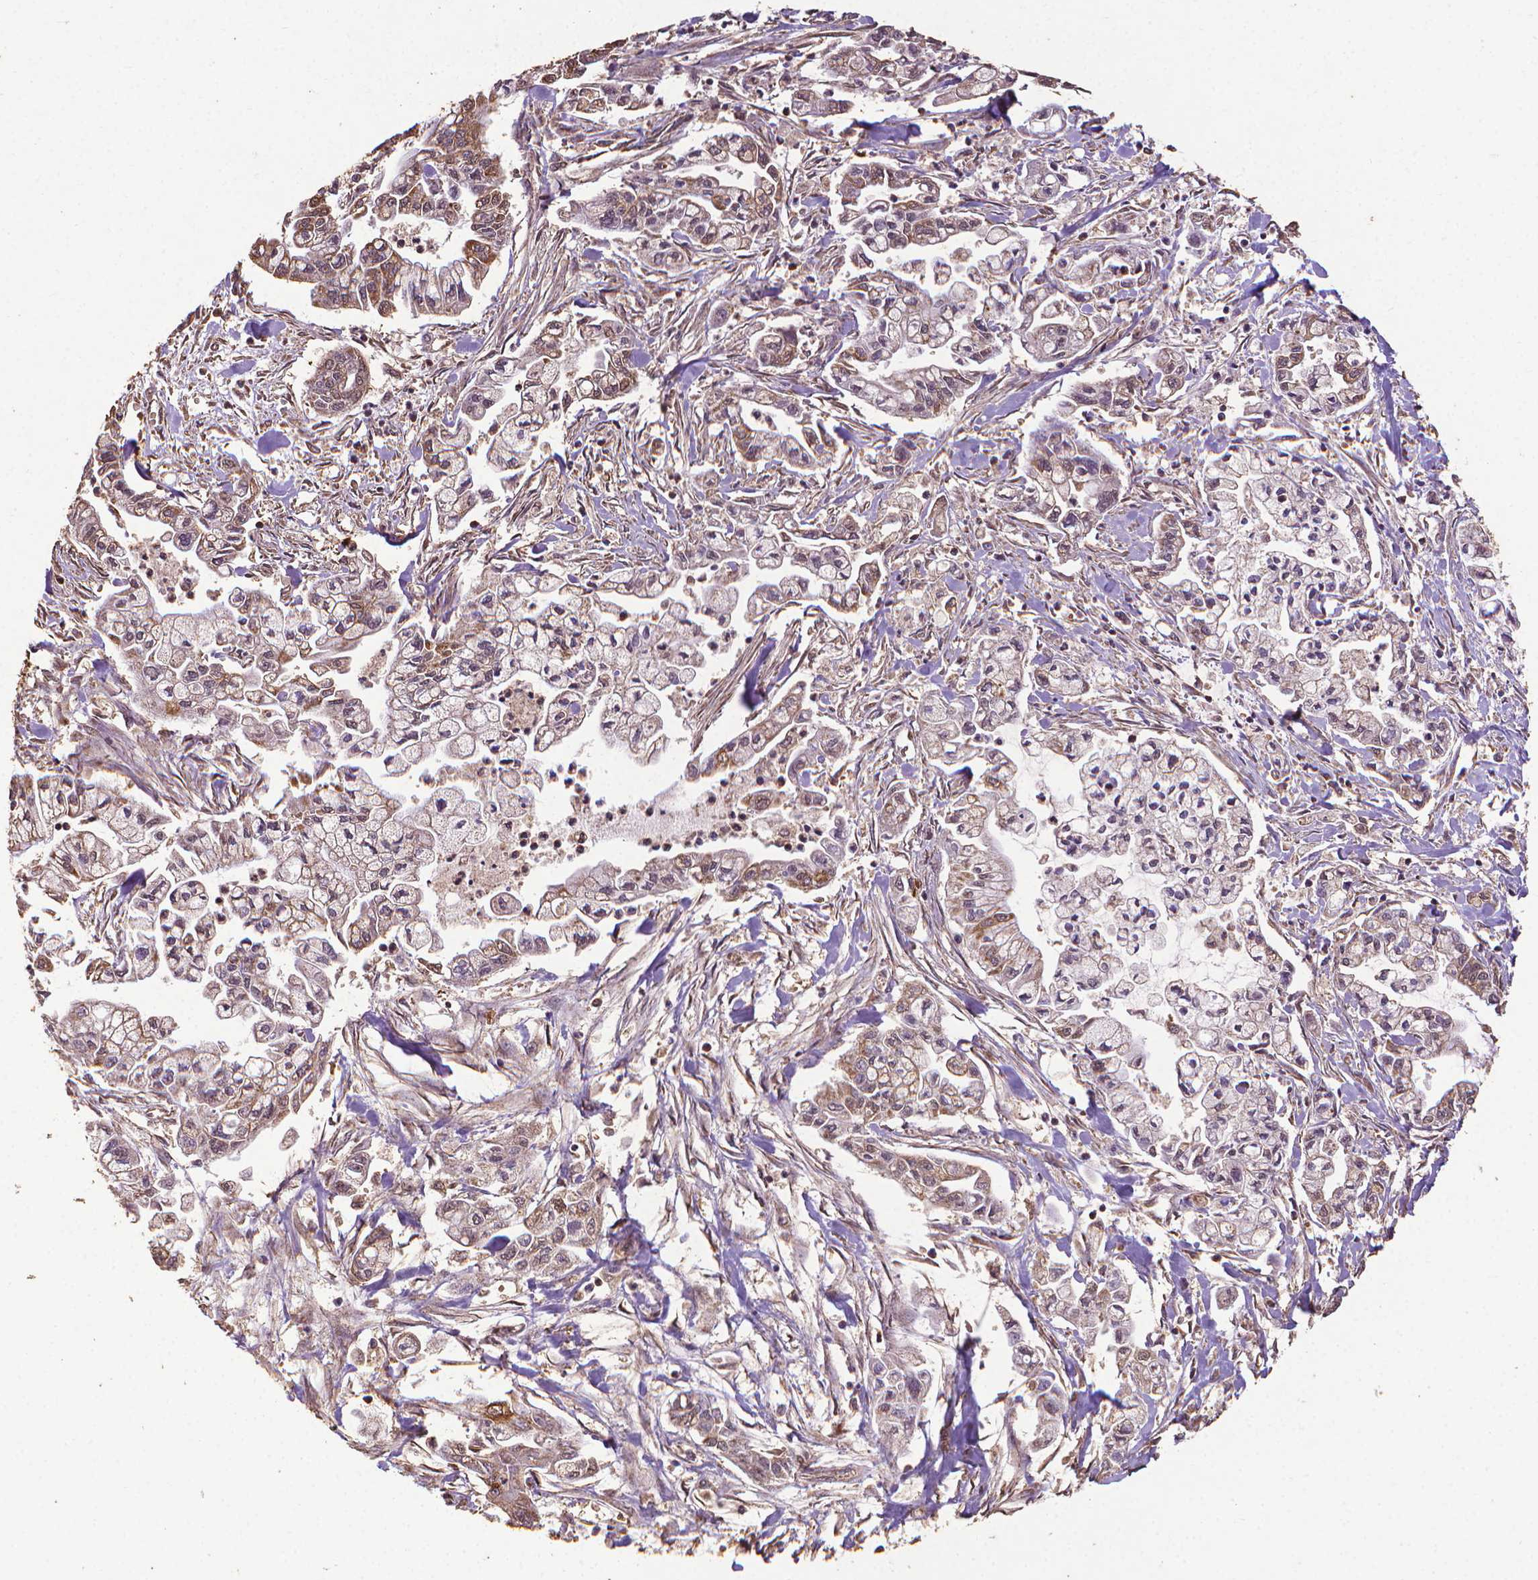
{"staining": {"intensity": "moderate", "quantity": "25%-75%", "location": "cytoplasmic/membranous,nuclear"}, "tissue": "pancreatic cancer", "cell_type": "Tumor cells", "image_type": "cancer", "snomed": [{"axis": "morphology", "description": "Adenocarcinoma, NOS"}, {"axis": "topography", "description": "Pancreas"}], "caption": "Human adenocarcinoma (pancreatic) stained for a protein (brown) displays moderate cytoplasmic/membranous and nuclear positive staining in approximately 25%-75% of tumor cells.", "gene": "DCAF1", "patient": {"sex": "male", "age": 54}}